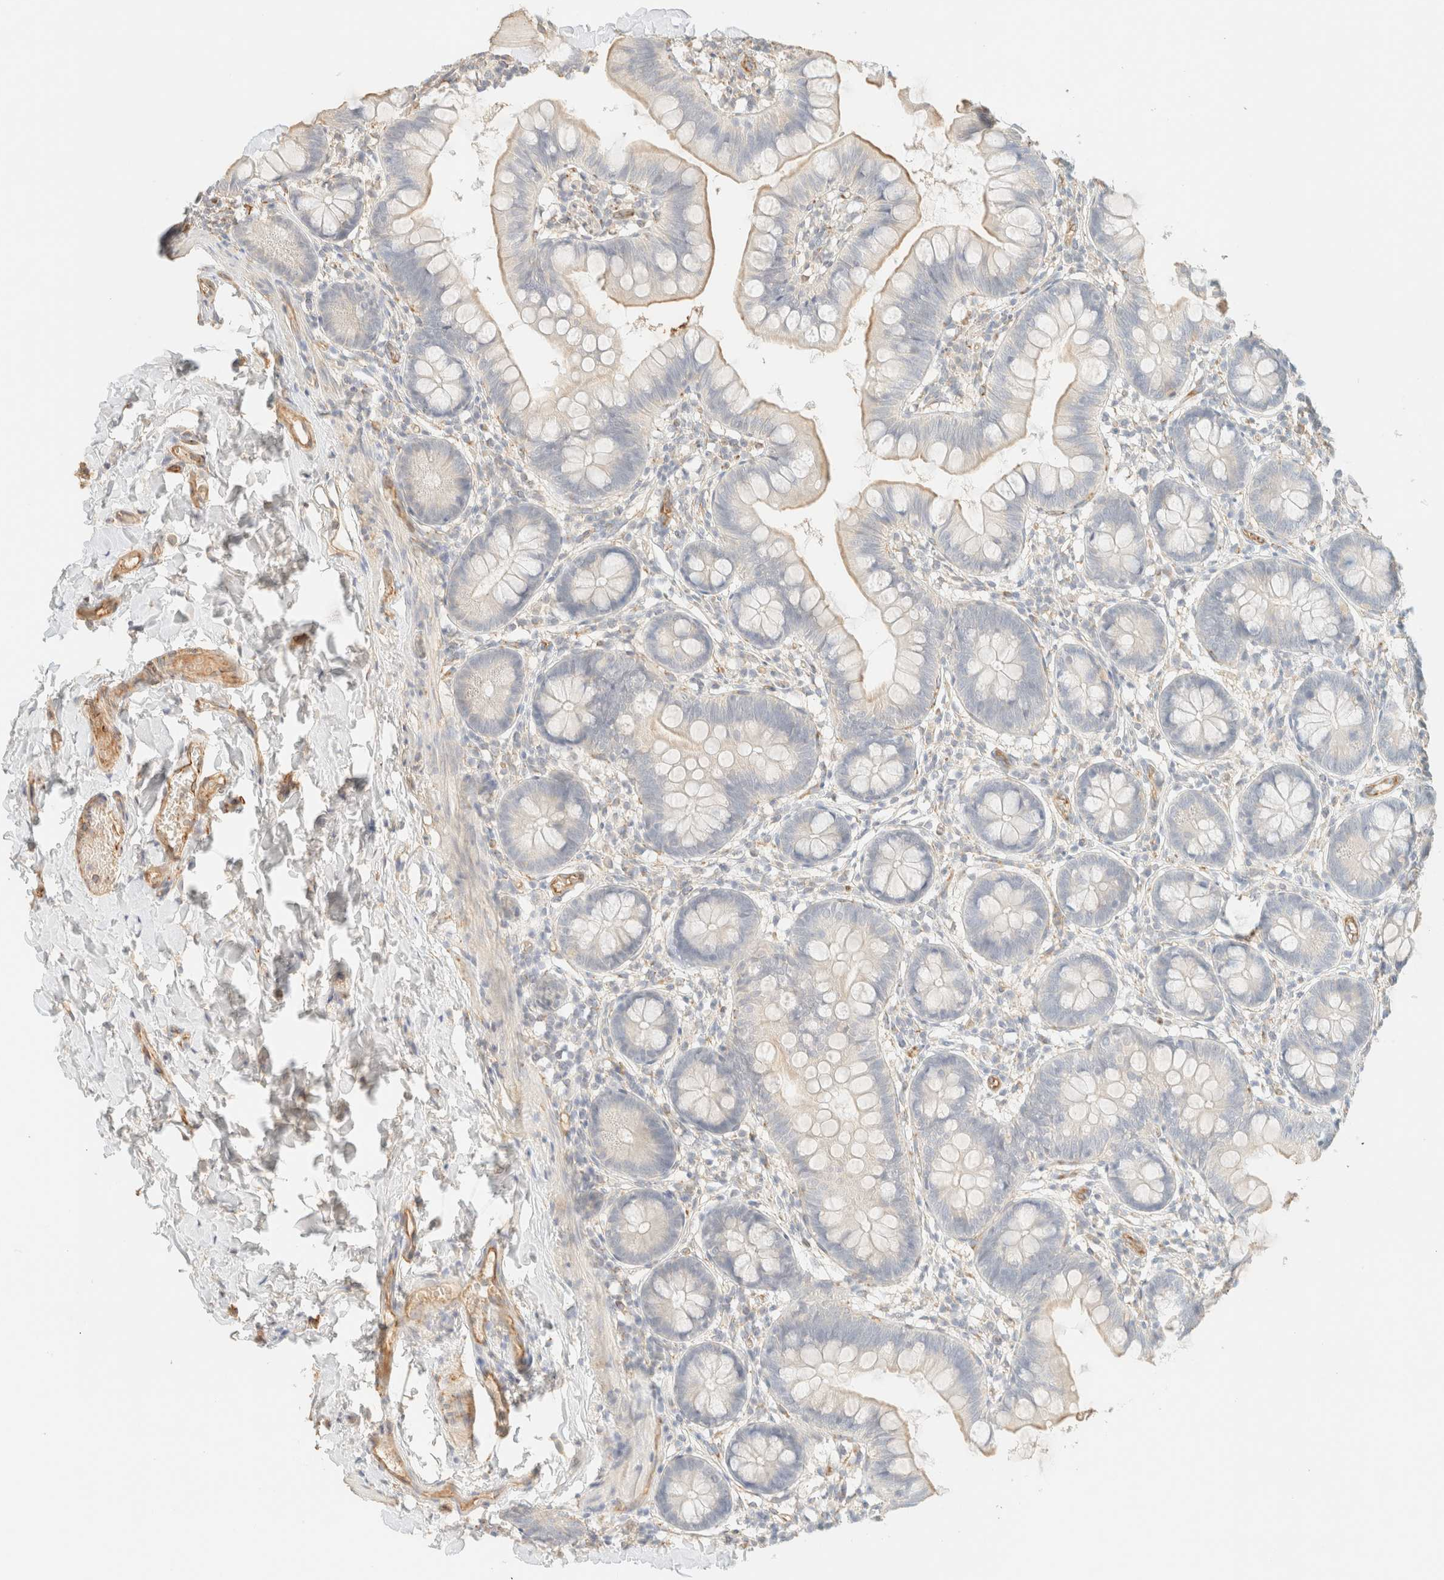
{"staining": {"intensity": "weak", "quantity": "25%-75%", "location": "cytoplasmic/membranous"}, "tissue": "small intestine", "cell_type": "Glandular cells", "image_type": "normal", "snomed": [{"axis": "morphology", "description": "Normal tissue, NOS"}, {"axis": "topography", "description": "Small intestine"}], "caption": "Protein positivity by immunohistochemistry displays weak cytoplasmic/membranous expression in about 25%-75% of glandular cells in unremarkable small intestine.", "gene": "SPARCL1", "patient": {"sex": "male", "age": 7}}